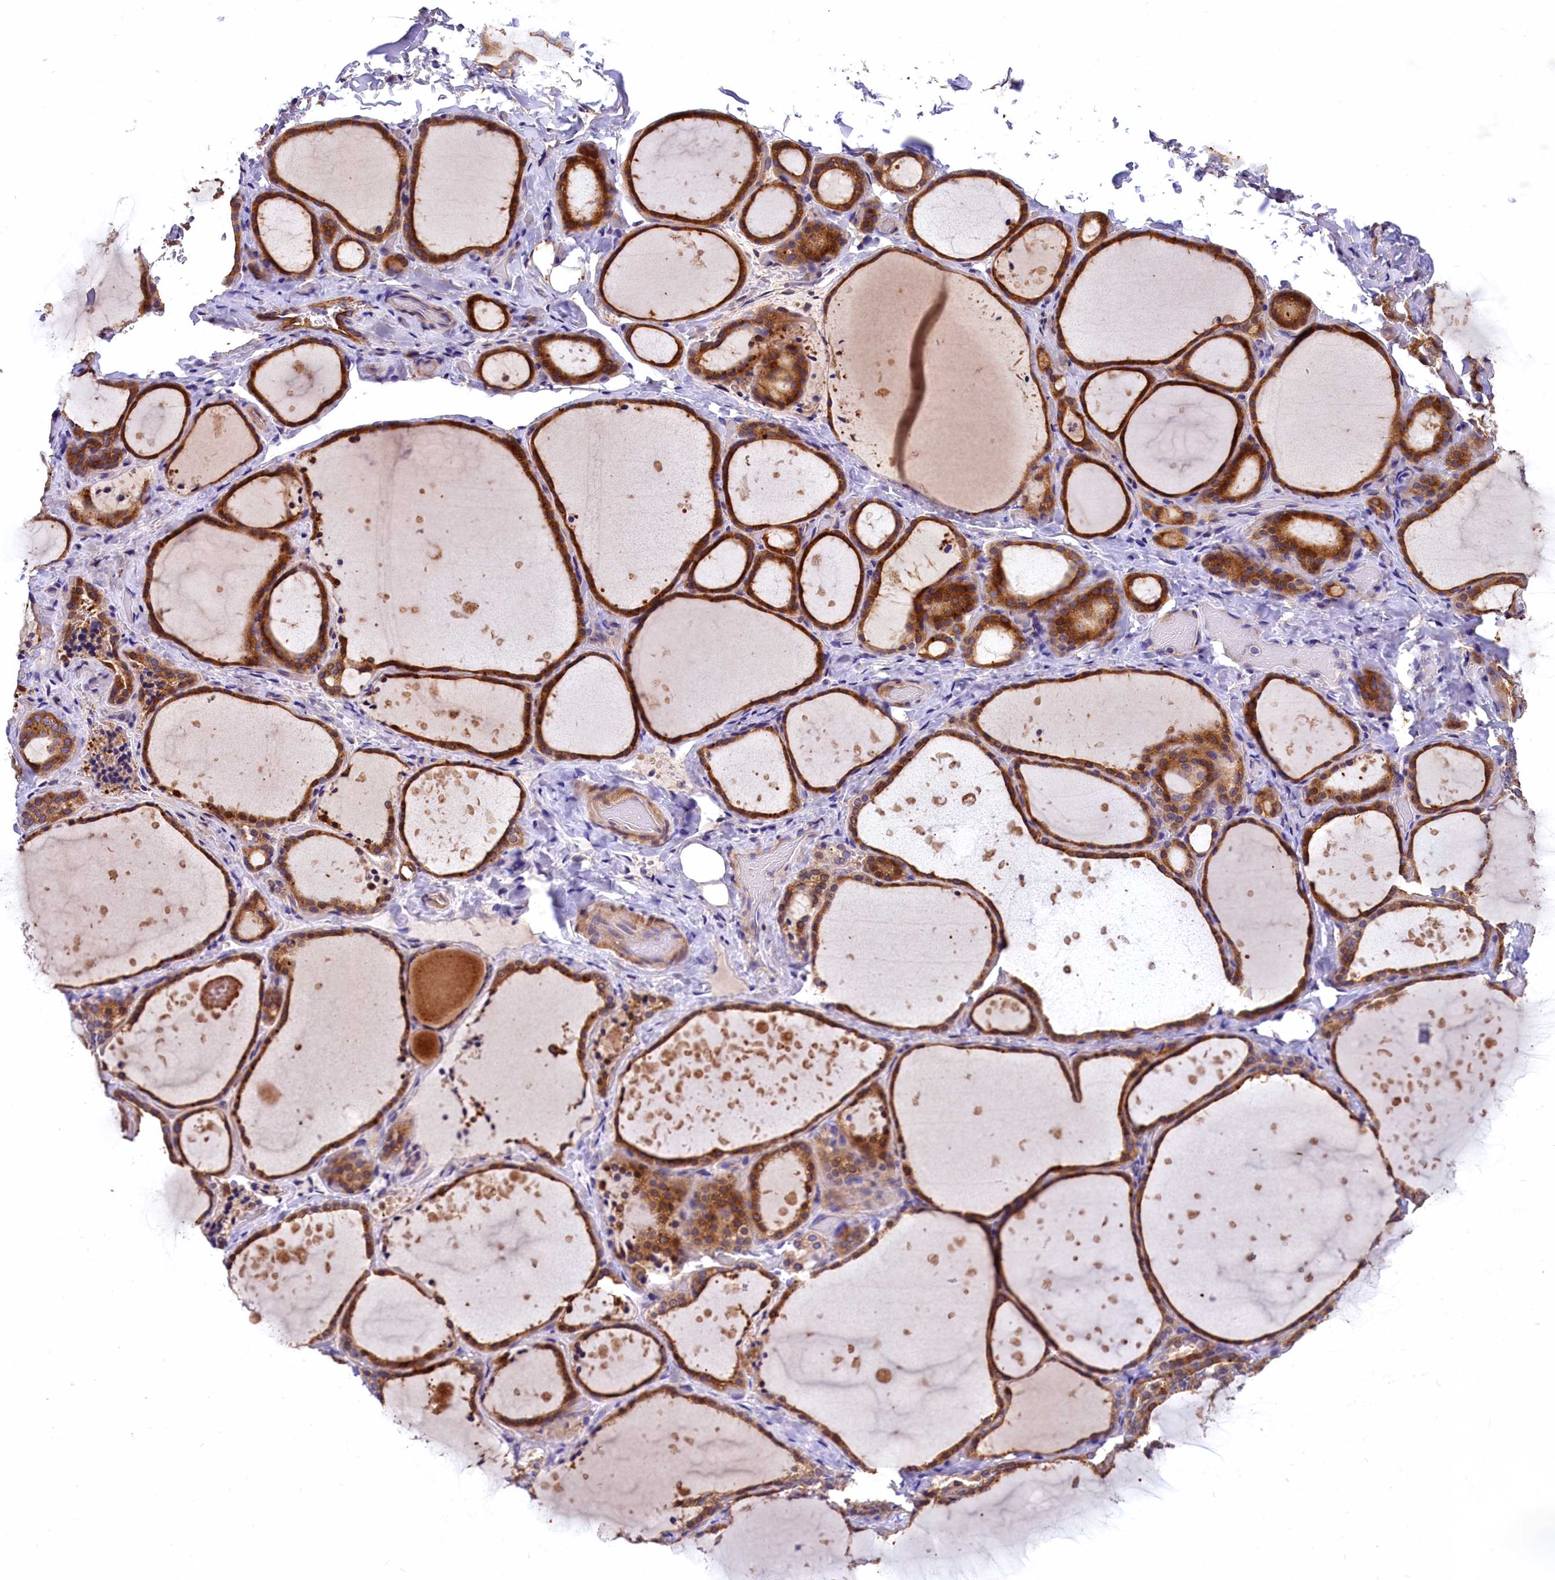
{"staining": {"intensity": "strong", "quantity": ">75%", "location": "cytoplasmic/membranous"}, "tissue": "thyroid gland", "cell_type": "Glandular cells", "image_type": "normal", "snomed": [{"axis": "morphology", "description": "Normal tissue, NOS"}, {"axis": "topography", "description": "Thyroid gland"}], "caption": "IHC (DAB (3,3'-diaminobenzidine)) staining of unremarkable human thyroid gland demonstrates strong cytoplasmic/membranous protein expression in approximately >75% of glandular cells. The staining is performed using DAB brown chromogen to label protein expression. The nuclei are counter-stained blue using hematoxylin.", "gene": "EPS8L2", "patient": {"sex": "female", "age": 44}}